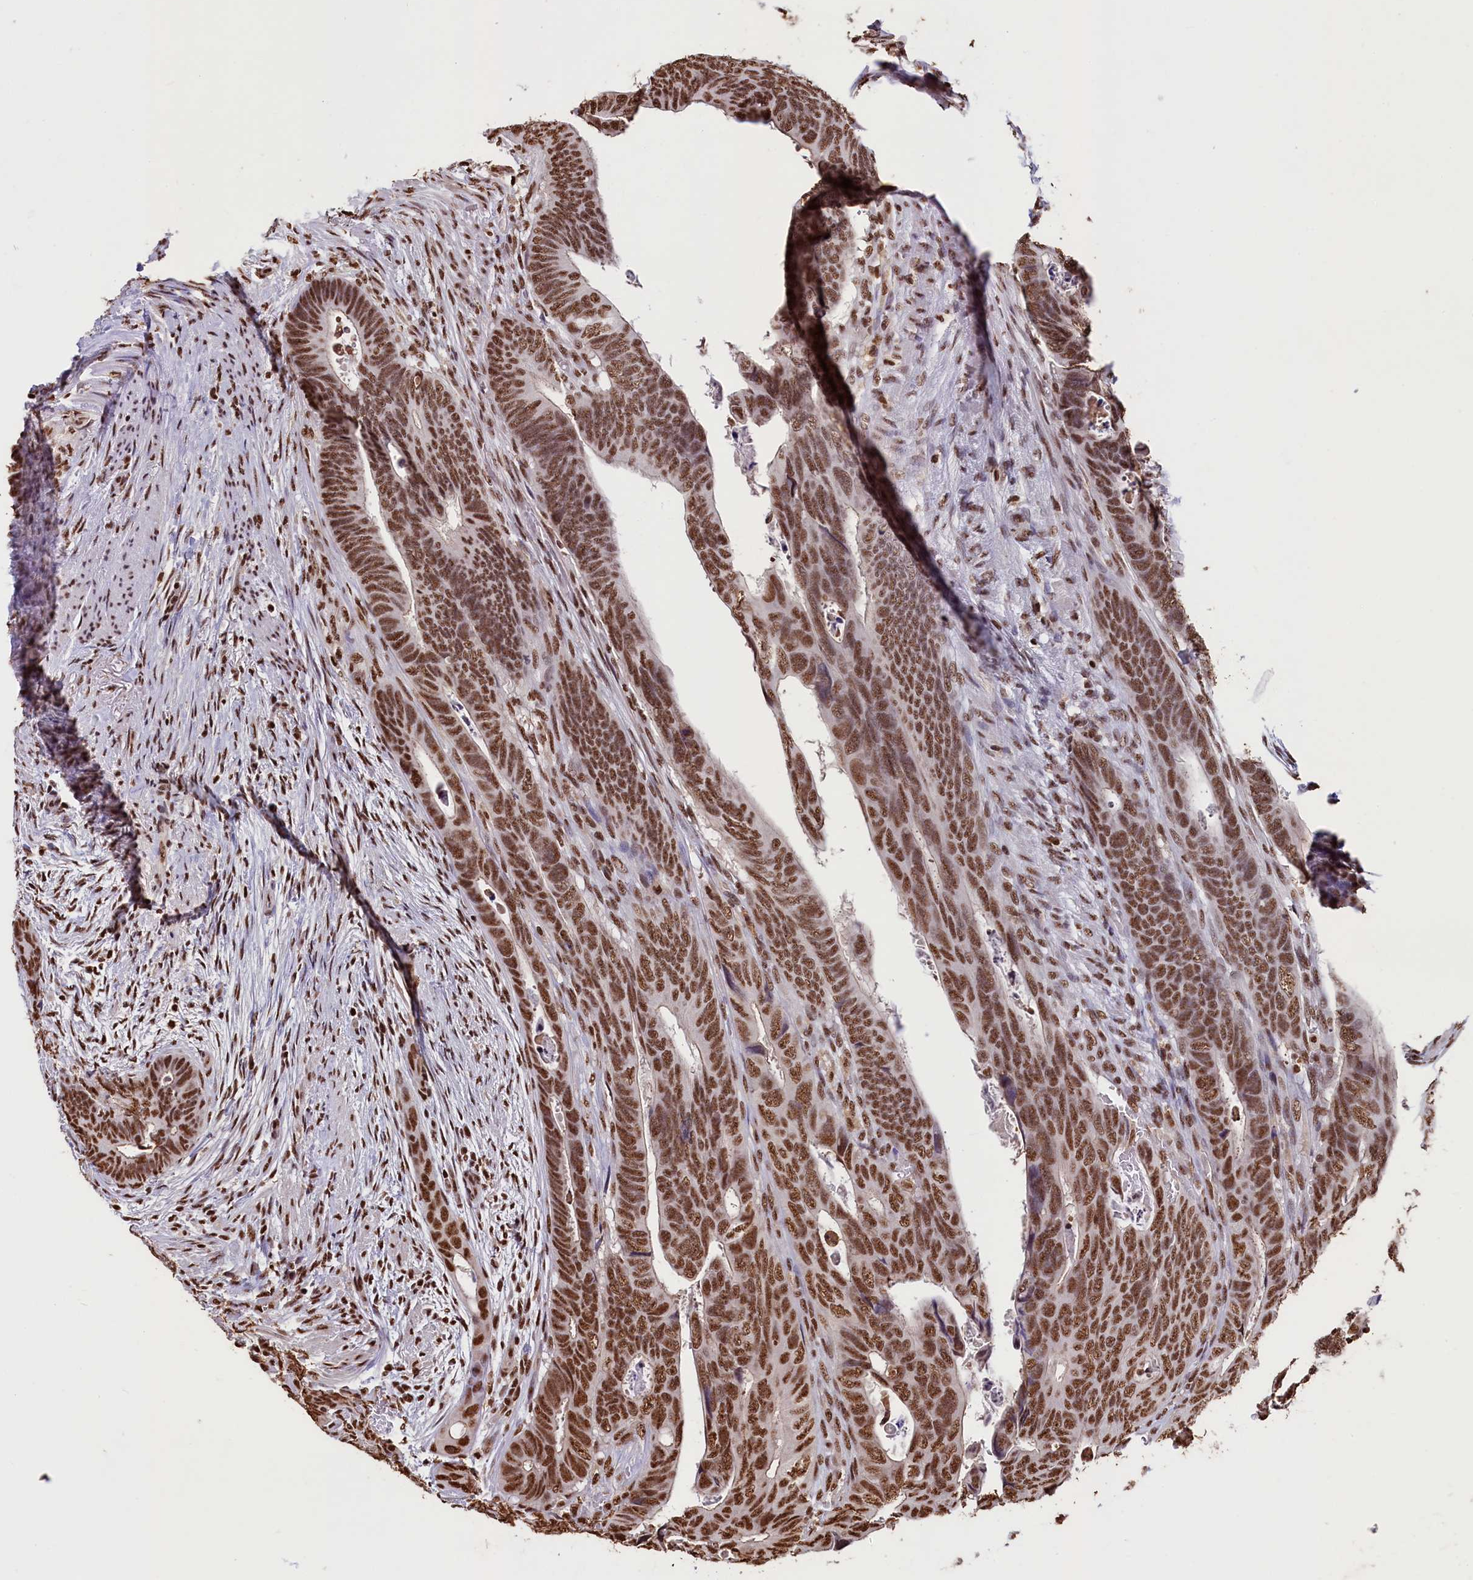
{"staining": {"intensity": "strong", "quantity": ">75%", "location": "nuclear"}, "tissue": "colorectal cancer", "cell_type": "Tumor cells", "image_type": "cancer", "snomed": [{"axis": "morphology", "description": "Adenocarcinoma, NOS"}, {"axis": "topography", "description": "Rectum"}], "caption": "High-power microscopy captured an IHC photomicrograph of colorectal cancer (adenocarcinoma), revealing strong nuclear expression in about >75% of tumor cells.", "gene": "SNRPD2", "patient": {"sex": "female", "age": 78}}